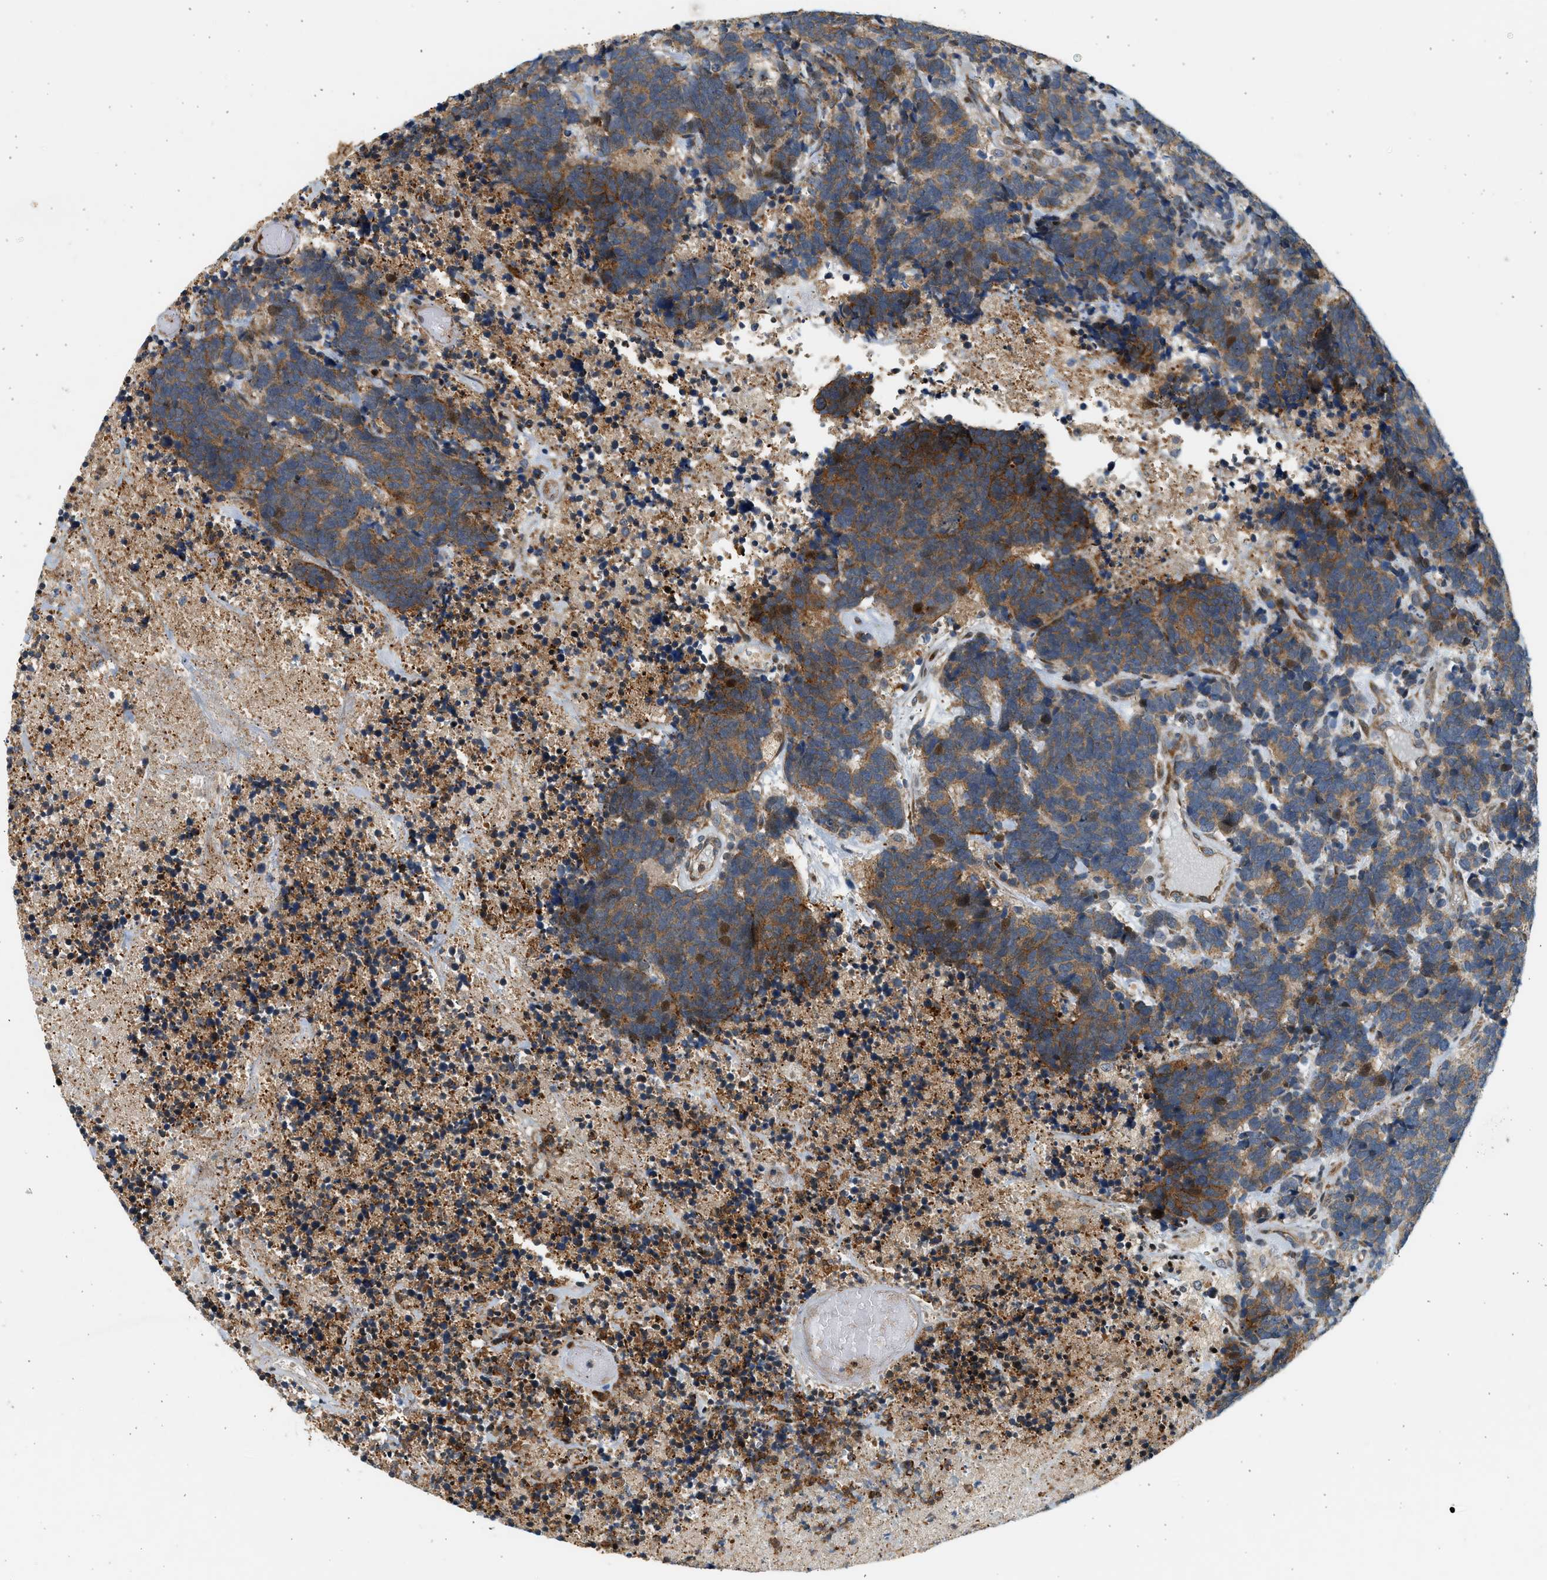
{"staining": {"intensity": "moderate", "quantity": ">75%", "location": "cytoplasmic/membranous"}, "tissue": "carcinoid", "cell_type": "Tumor cells", "image_type": "cancer", "snomed": [{"axis": "morphology", "description": "Carcinoma, NOS"}, {"axis": "morphology", "description": "Carcinoid, malignant, NOS"}, {"axis": "topography", "description": "Urinary bladder"}], "caption": "Protein expression analysis of human carcinoid reveals moderate cytoplasmic/membranous staining in about >75% of tumor cells. The staining was performed using DAB to visualize the protein expression in brown, while the nuclei were stained in blue with hematoxylin (Magnification: 20x).", "gene": "NRSN2", "patient": {"sex": "male", "age": 57}}